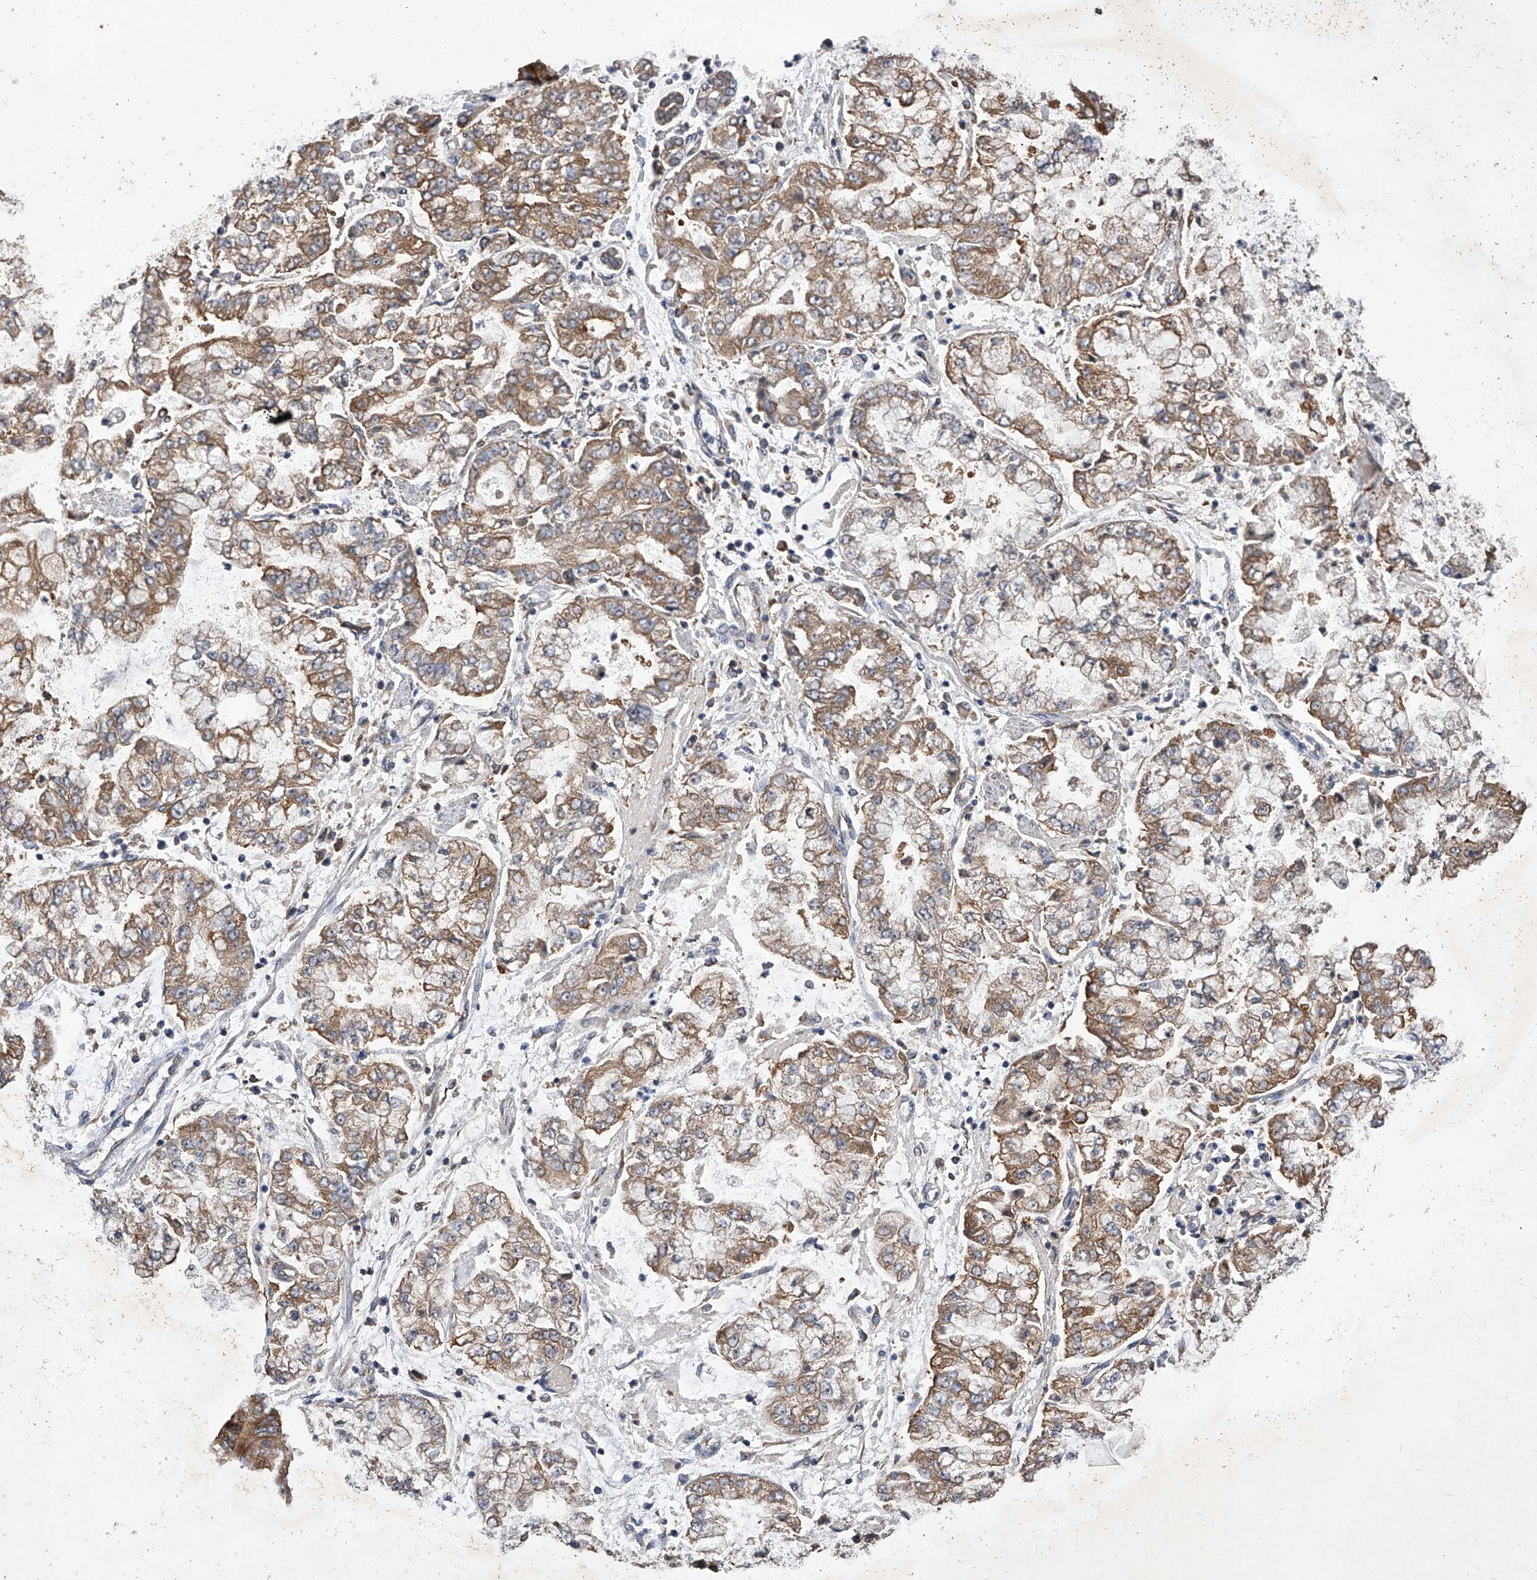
{"staining": {"intensity": "moderate", "quantity": ">75%", "location": "cytoplasmic/membranous"}, "tissue": "stomach cancer", "cell_type": "Tumor cells", "image_type": "cancer", "snomed": [{"axis": "morphology", "description": "Adenocarcinoma, NOS"}, {"axis": "topography", "description": "Stomach"}], "caption": "This image displays immunohistochemistry staining of stomach cancer, with medium moderate cytoplasmic/membranous positivity in approximately >75% of tumor cells.", "gene": "CFAP410", "patient": {"sex": "male", "age": 76}}